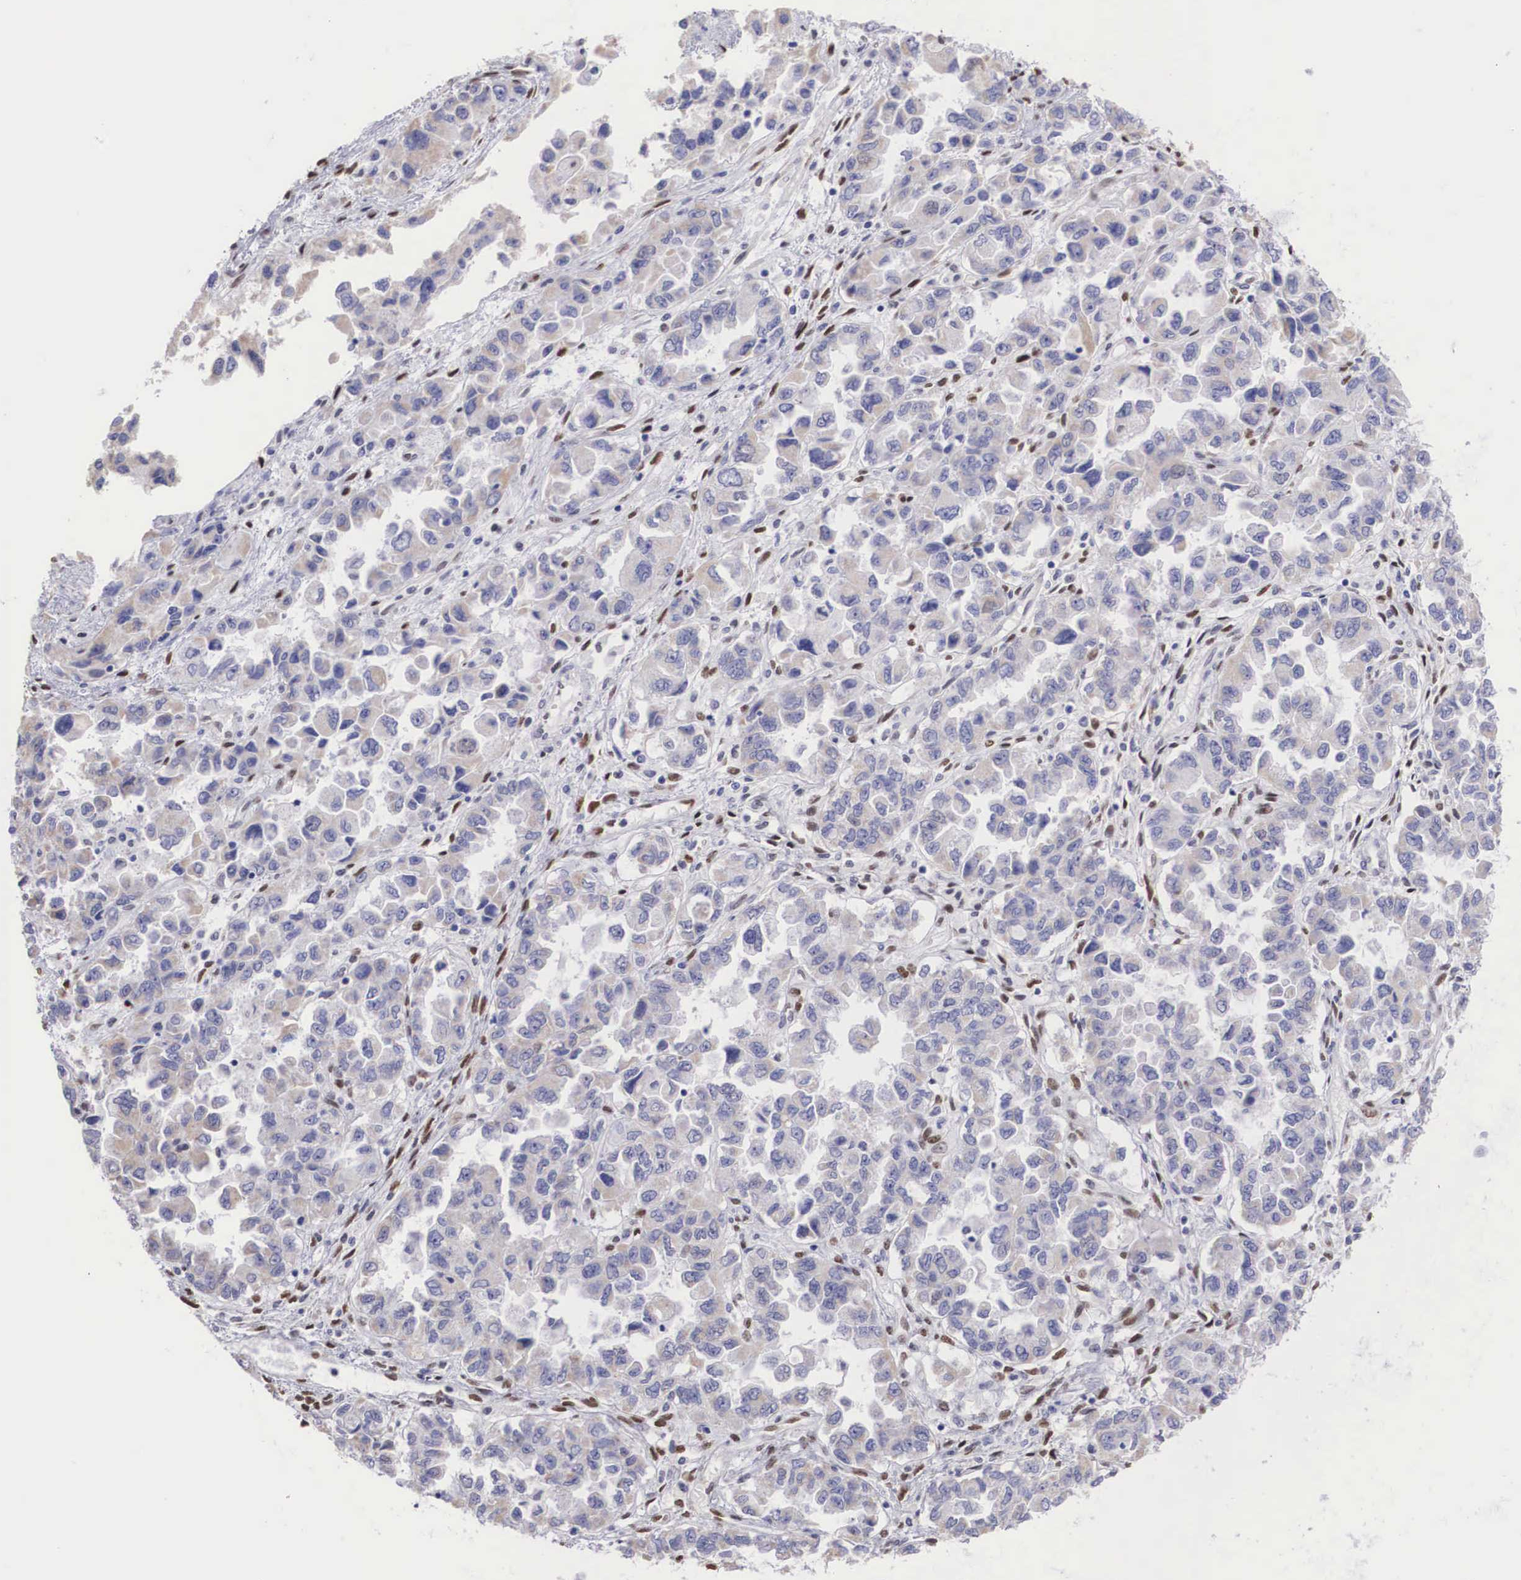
{"staining": {"intensity": "negative", "quantity": "none", "location": "none"}, "tissue": "ovarian cancer", "cell_type": "Tumor cells", "image_type": "cancer", "snomed": [{"axis": "morphology", "description": "Cystadenocarcinoma, serous, NOS"}, {"axis": "topography", "description": "Ovary"}], "caption": "The image reveals no staining of tumor cells in ovarian cancer. (Stains: DAB immunohistochemistry with hematoxylin counter stain, Microscopy: brightfield microscopy at high magnification).", "gene": "HMGN5", "patient": {"sex": "female", "age": 84}}